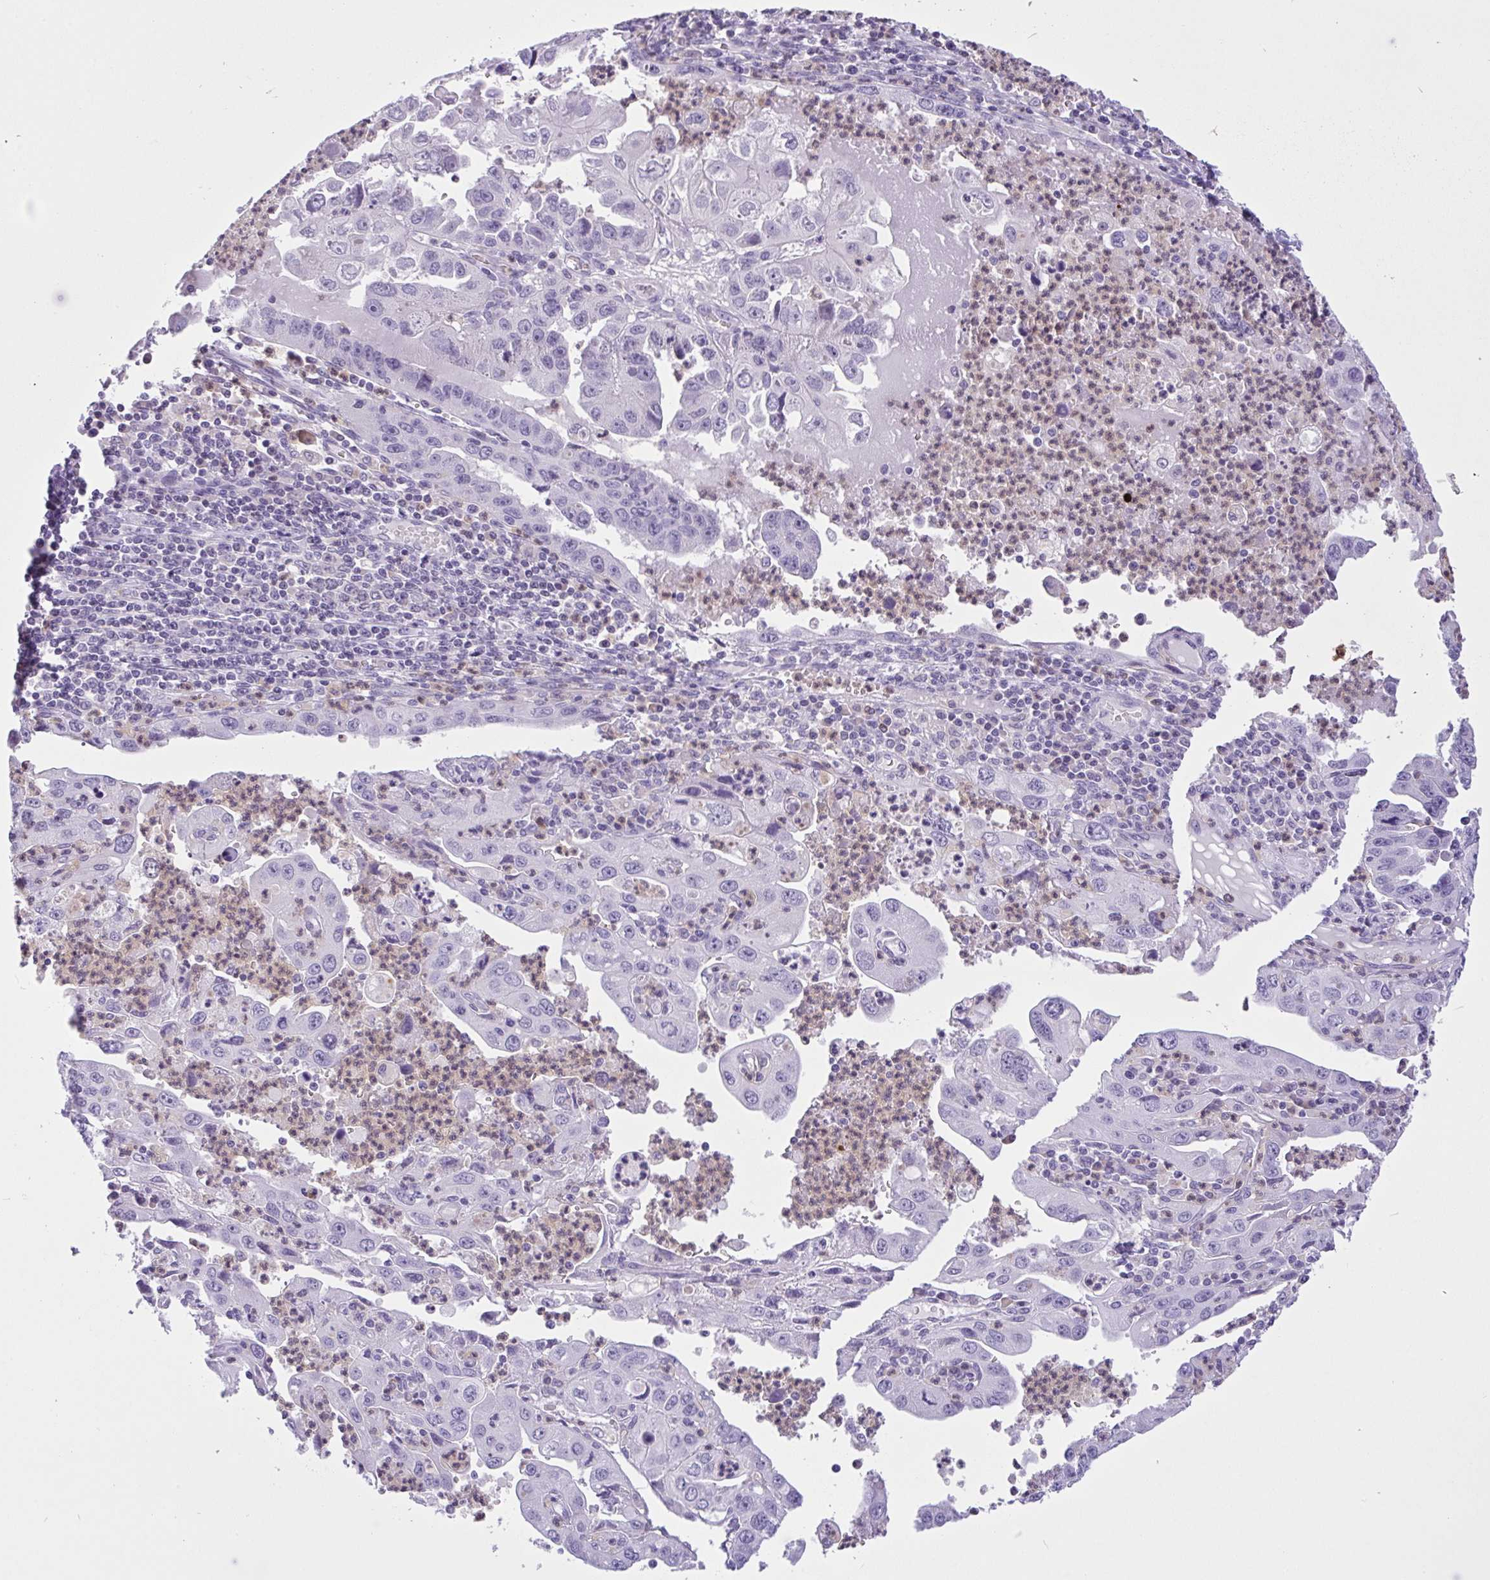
{"staining": {"intensity": "negative", "quantity": "none", "location": "none"}, "tissue": "endometrial cancer", "cell_type": "Tumor cells", "image_type": "cancer", "snomed": [{"axis": "morphology", "description": "Adenocarcinoma, NOS"}, {"axis": "topography", "description": "Uterus"}], "caption": "High power microscopy micrograph of an immunohistochemistry image of endometrial cancer, revealing no significant expression in tumor cells. The staining was performed using DAB to visualize the protein expression in brown, while the nuclei were stained in blue with hematoxylin (Magnification: 20x).", "gene": "NCF1", "patient": {"sex": "female", "age": 62}}